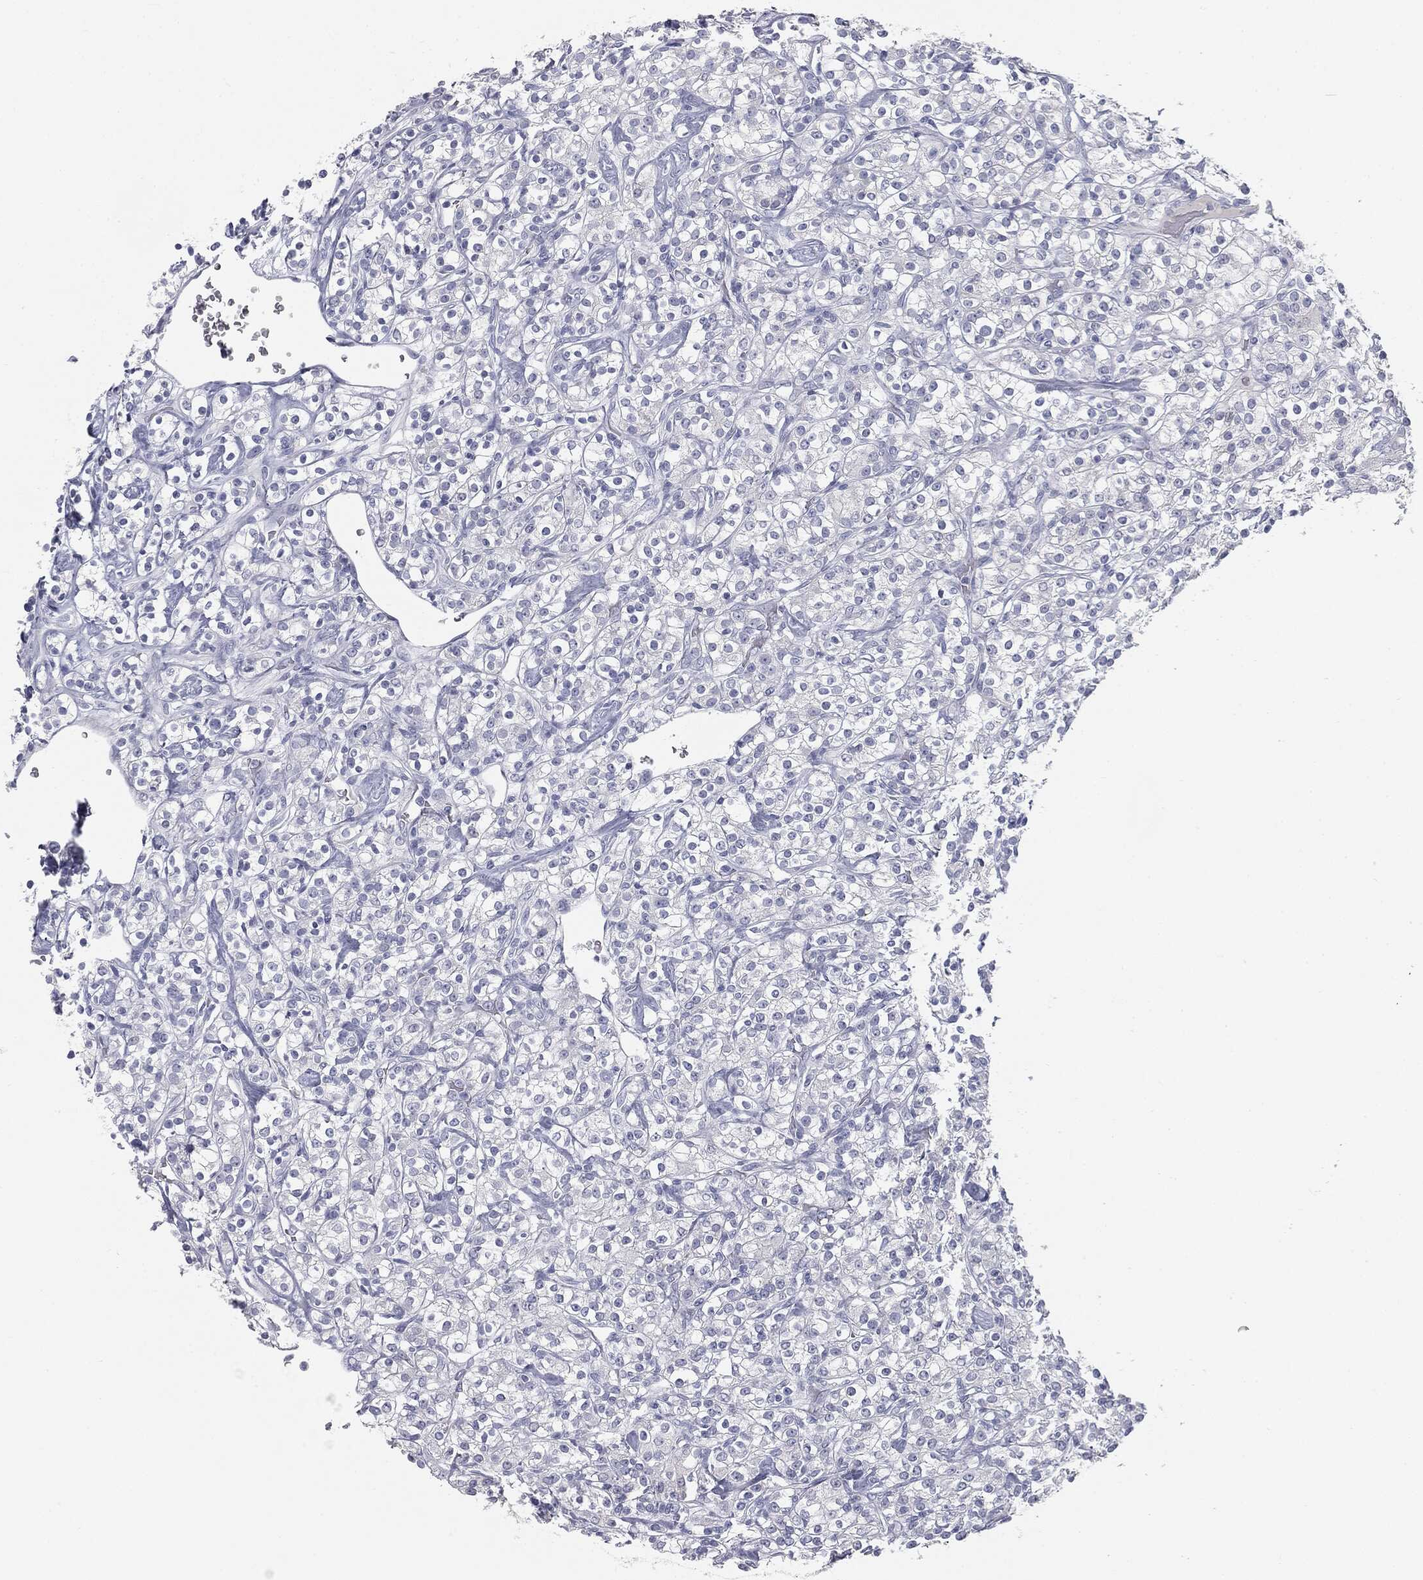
{"staining": {"intensity": "negative", "quantity": "none", "location": "none"}, "tissue": "renal cancer", "cell_type": "Tumor cells", "image_type": "cancer", "snomed": [{"axis": "morphology", "description": "Adenocarcinoma, NOS"}, {"axis": "topography", "description": "Kidney"}], "caption": "There is no significant staining in tumor cells of renal adenocarcinoma.", "gene": "MUC5AC", "patient": {"sex": "male", "age": 77}}